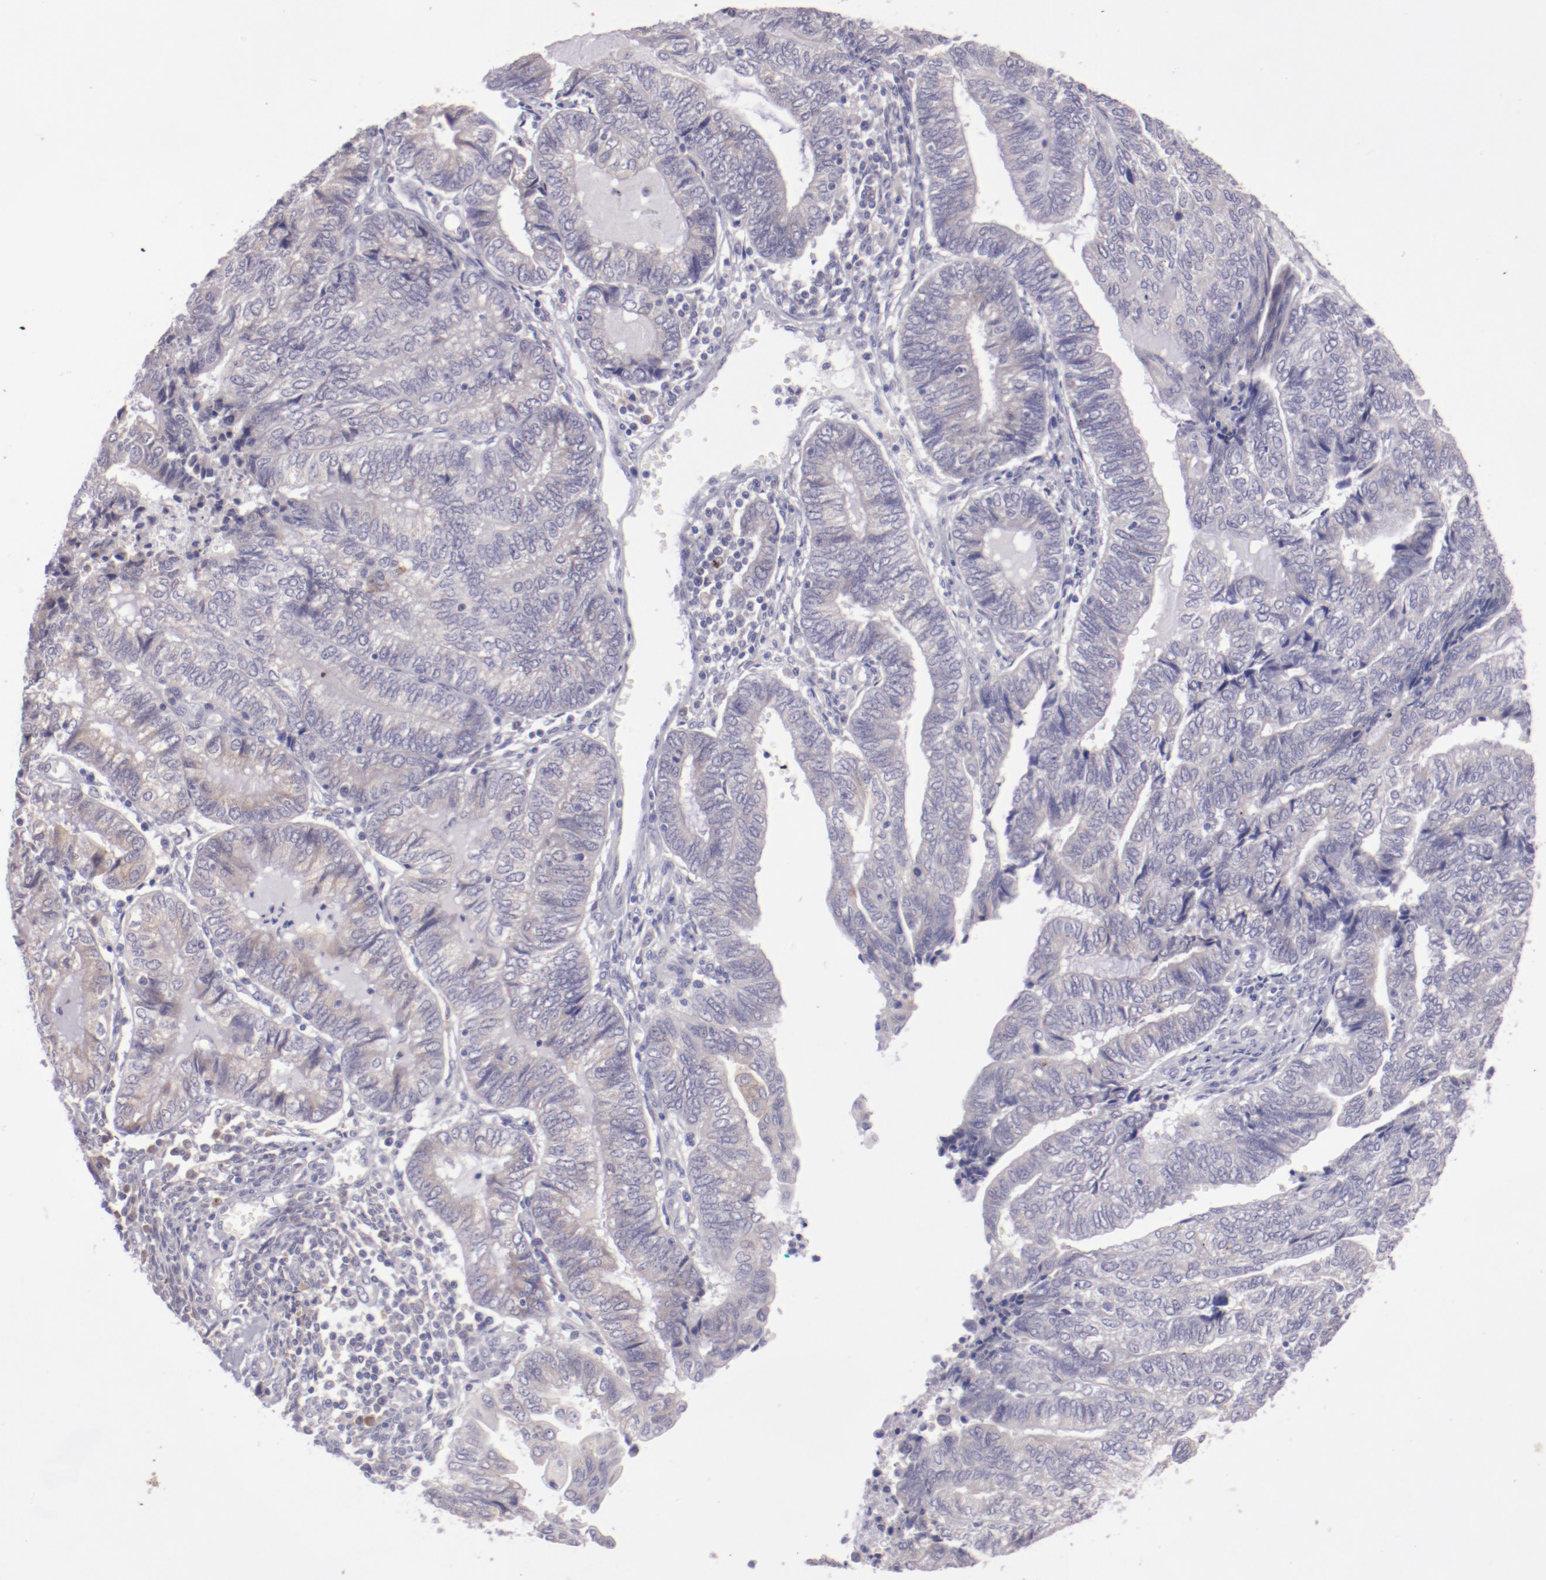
{"staining": {"intensity": "weak", "quantity": "<25%", "location": "cytoplasmic/membranous"}, "tissue": "endometrial cancer", "cell_type": "Tumor cells", "image_type": "cancer", "snomed": [{"axis": "morphology", "description": "Adenocarcinoma, NOS"}, {"axis": "topography", "description": "Uterus"}, {"axis": "topography", "description": "Endometrium"}], "caption": "A photomicrograph of endometrial cancer (adenocarcinoma) stained for a protein displays no brown staining in tumor cells.", "gene": "TRAF3", "patient": {"sex": "female", "age": 70}}